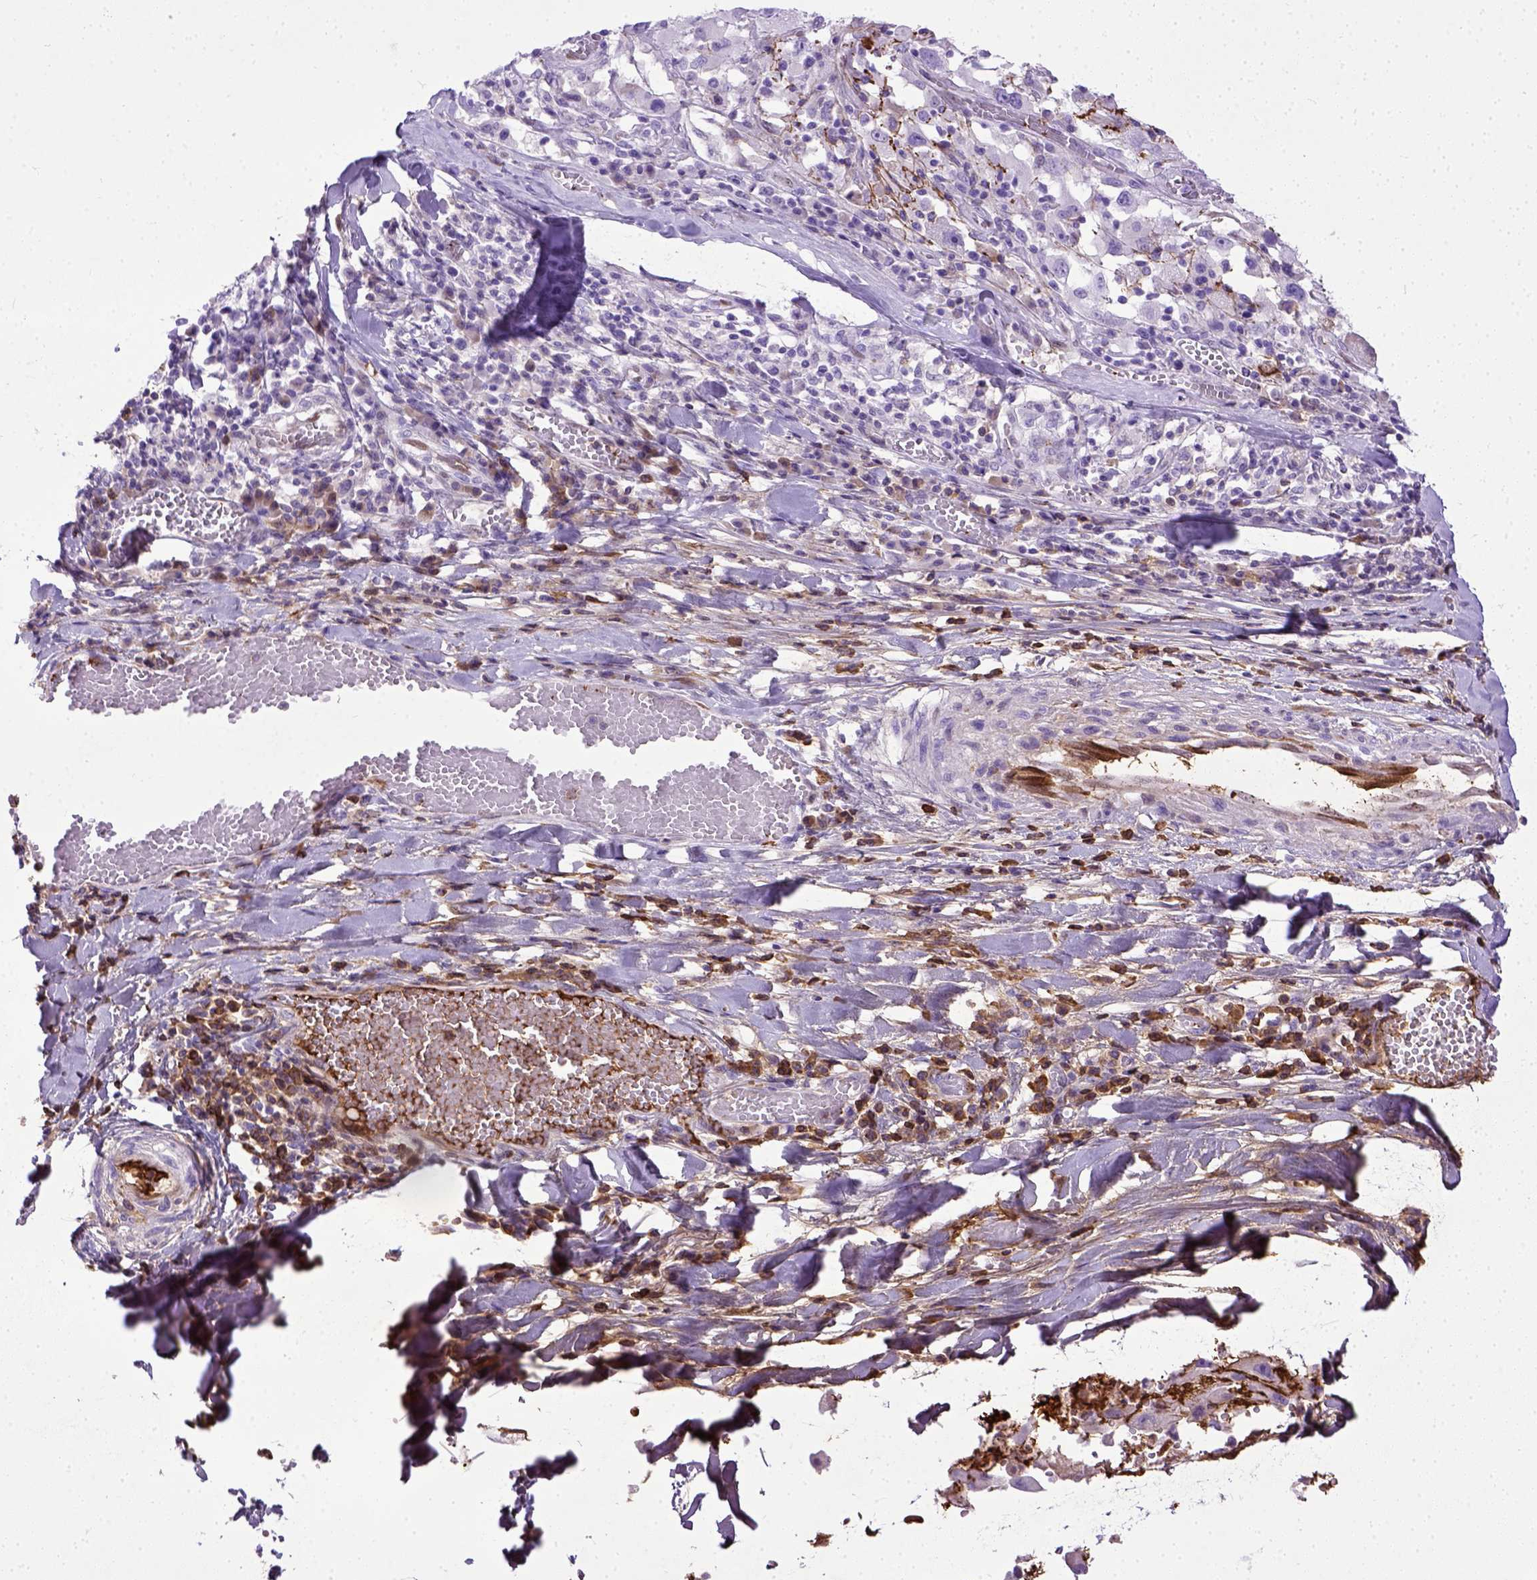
{"staining": {"intensity": "negative", "quantity": "none", "location": "none"}, "tissue": "melanoma", "cell_type": "Tumor cells", "image_type": "cancer", "snomed": [{"axis": "morphology", "description": "Malignant melanoma, Metastatic site"}, {"axis": "topography", "description": "Lymph node"}], "caption": "A high-resolution photomicrograph shows immunohistochemistry (IHC) staining of melanoma, which demonstrates no significant staining in tumor cells.", "gene": "ADAMTS8", "patient": {"sex": "male", "age": 50}}